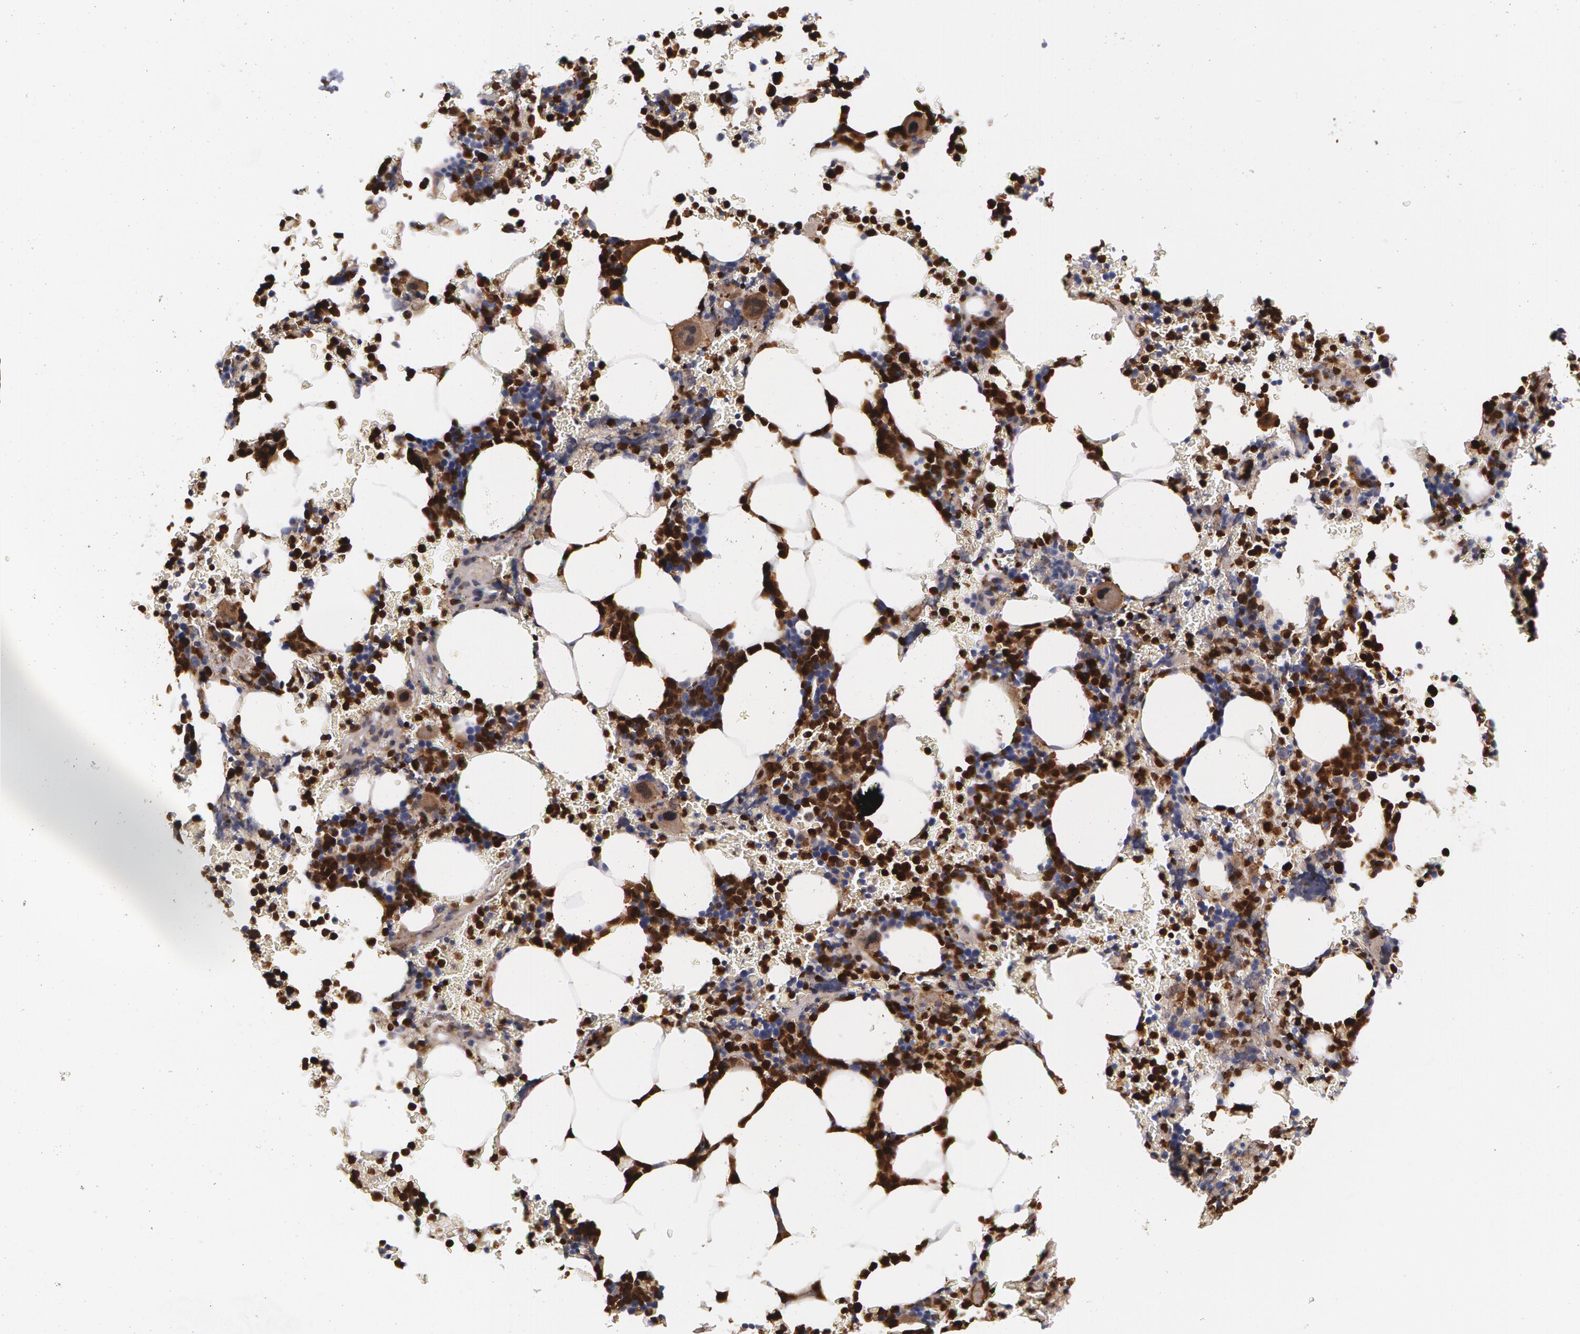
{"staining": {"intensity": "strong", "quantity": "25%-75%", "location": "cytoplasmic/membranous,nuclear"}, "tissue": "bone marrow", "cell_type": "Hematopoietic cells", "image_type": "normal", "snomed": [{"axis": "morphology", "description": "Normal tissue, NOS"}, {"axis": "topography", "description": "Bone marrow"}], "caption": "Protein staining displays strong cytoplasmic/membranous,nuclear staining in about 25%-75% of hematopoietic cells in normal bone marrow.", "gene": "SYK", "patient": {"sex": "female", "age": 88}}